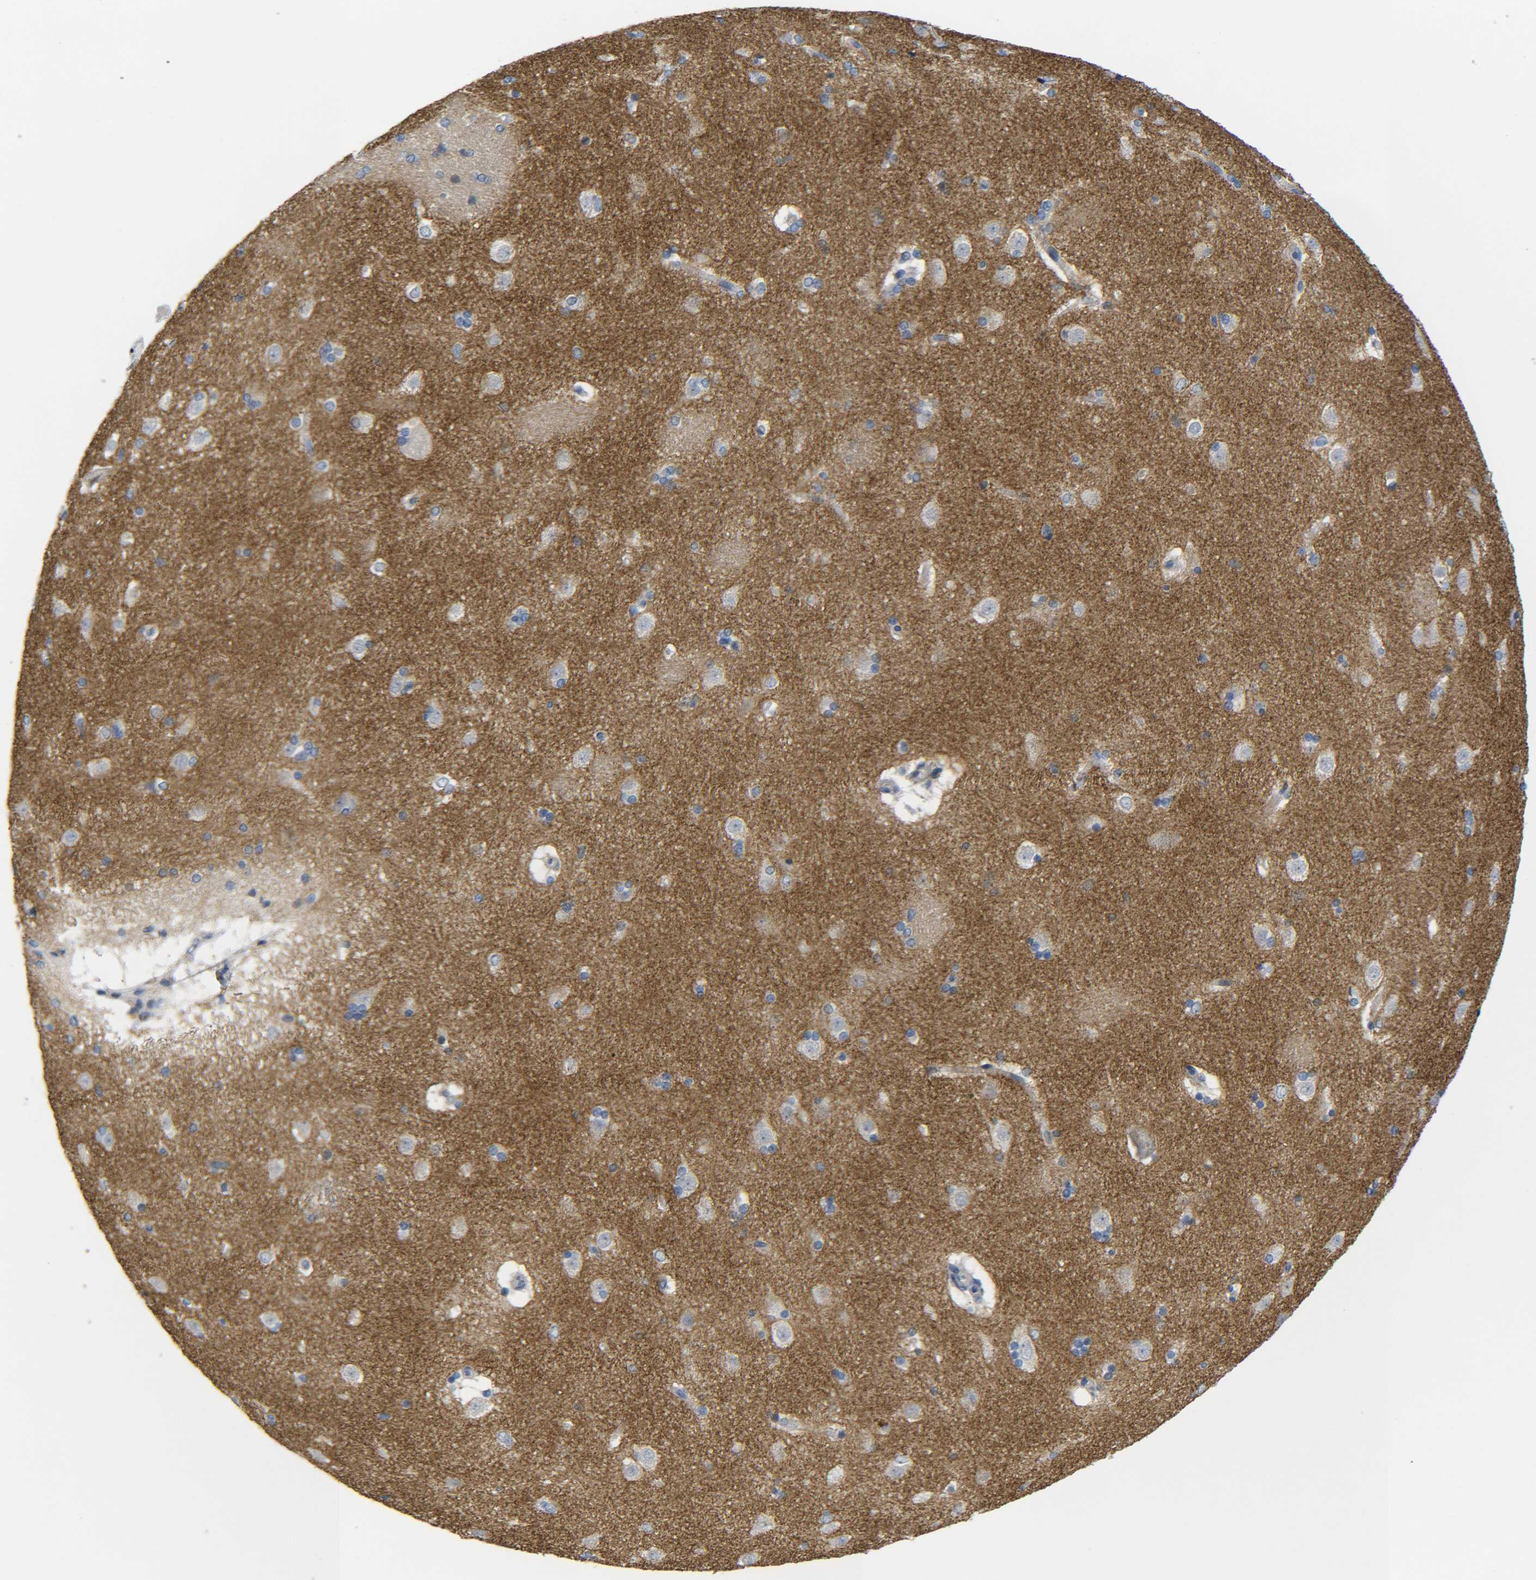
{"staining": {"intensity": "negative", "quantity": "none", "location": "none"}, "tissue": "caudate", "cell_type": "Glial cells", "image_type": "normal", "snomed": [{"axis": "morphology", "description": "Normal tissue, NOS"}, {"axis": "topography", "description": "Lateral ventricle wall"}], "caption": "This is an immunohistochemistry photomicrograph of normal caudate. There is no positivity in glial cells.", "gene": "CMTM1", "patient": {"sex": "female", "age": 19}}